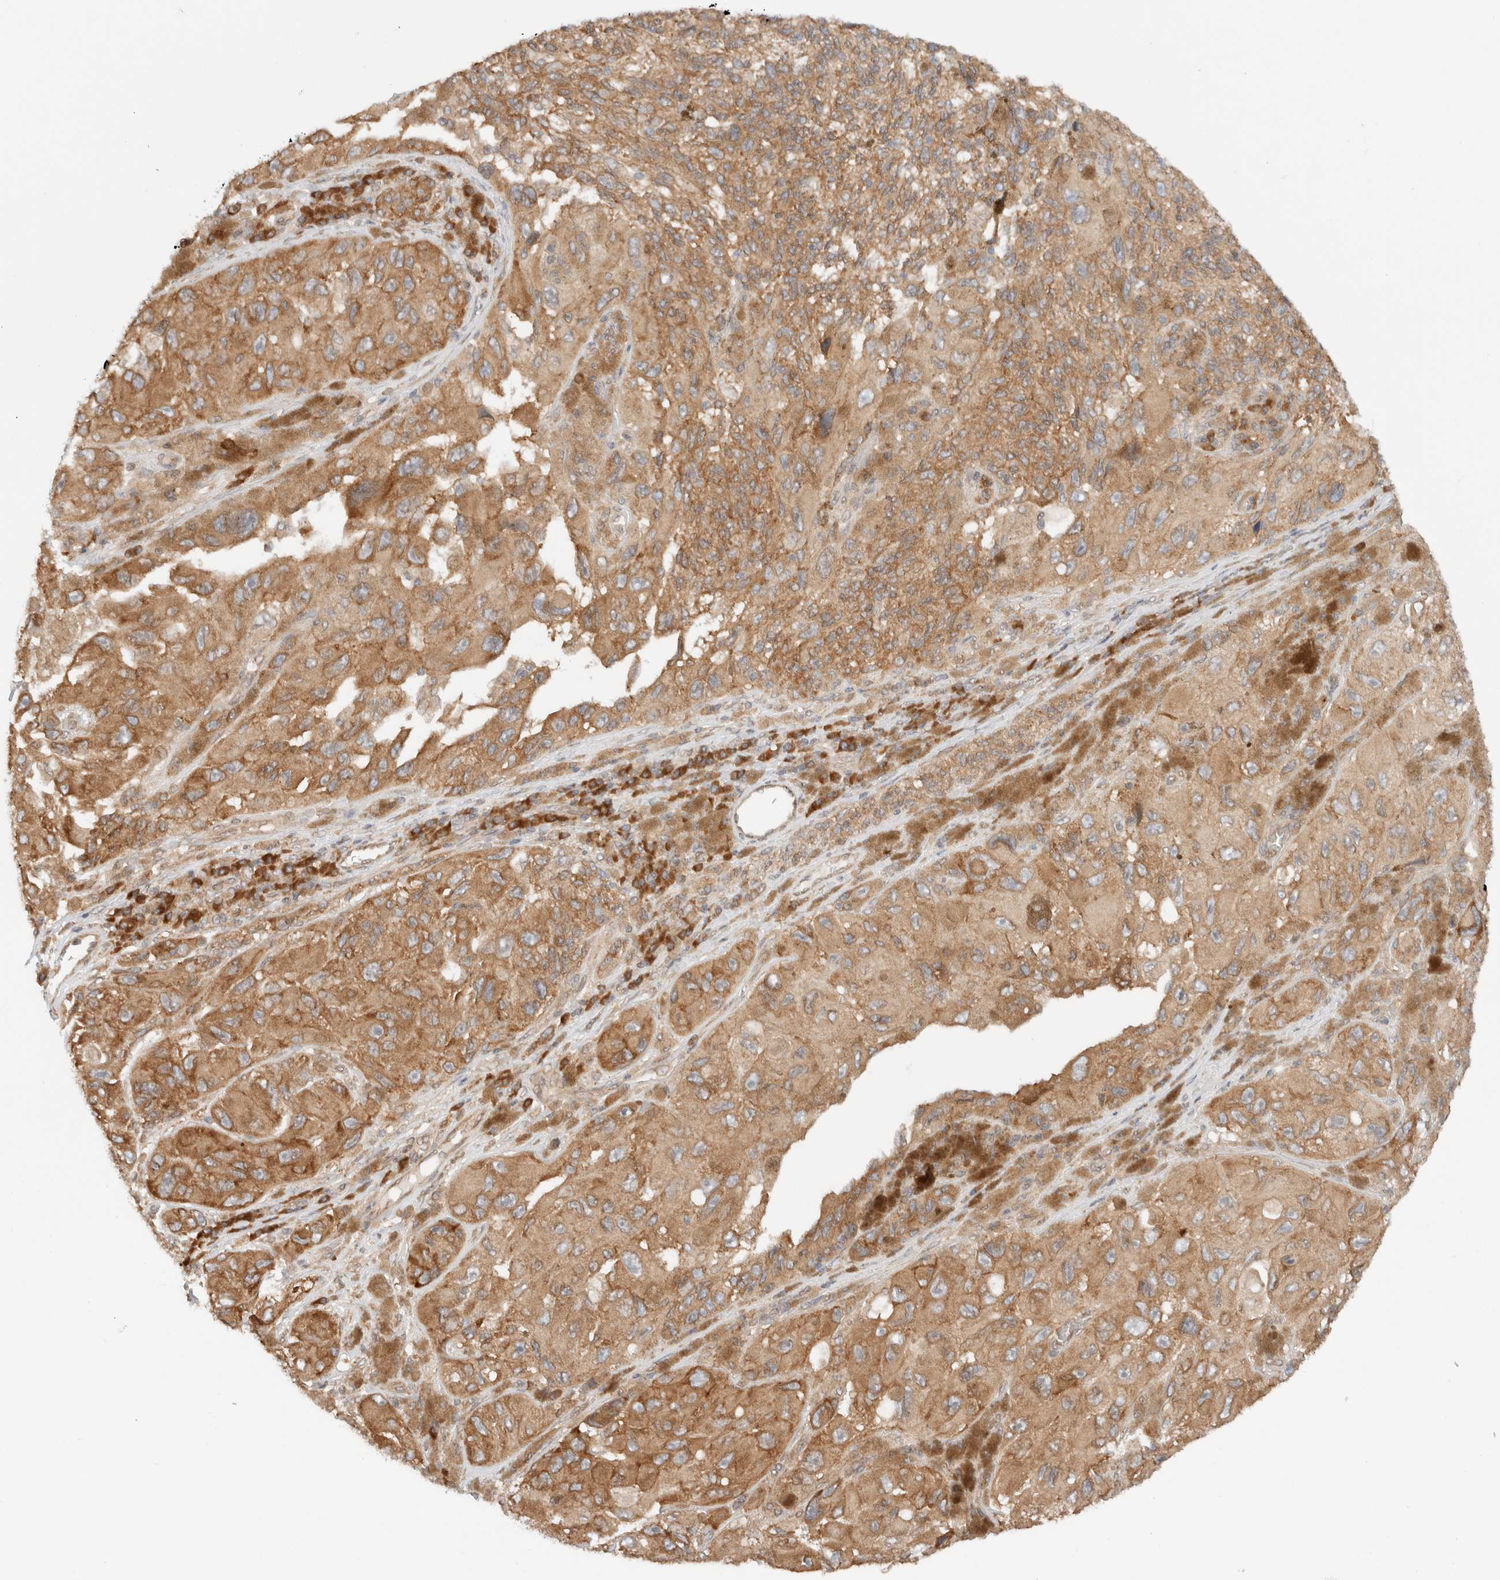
{"staining": {"intensity": "moderate", "quantity": ">75%", "location": "cytoplasmic/membranous"}, "tissue": "melanoma", "cell_type": "Tumor cells", "image_type": "cancer", "snomed": [{"axis": "morphology", "description": "Malignant melanoma, NOS"}, {"axis": "topography", "description": "Skin"}], "caption": "Protein staining shows moderate cytoplasmic/membranous expression in about >75% of tumor cells in melanoma.", "gene": "ARFGEF2", "patient": {"sex": "female", "age": 73}}